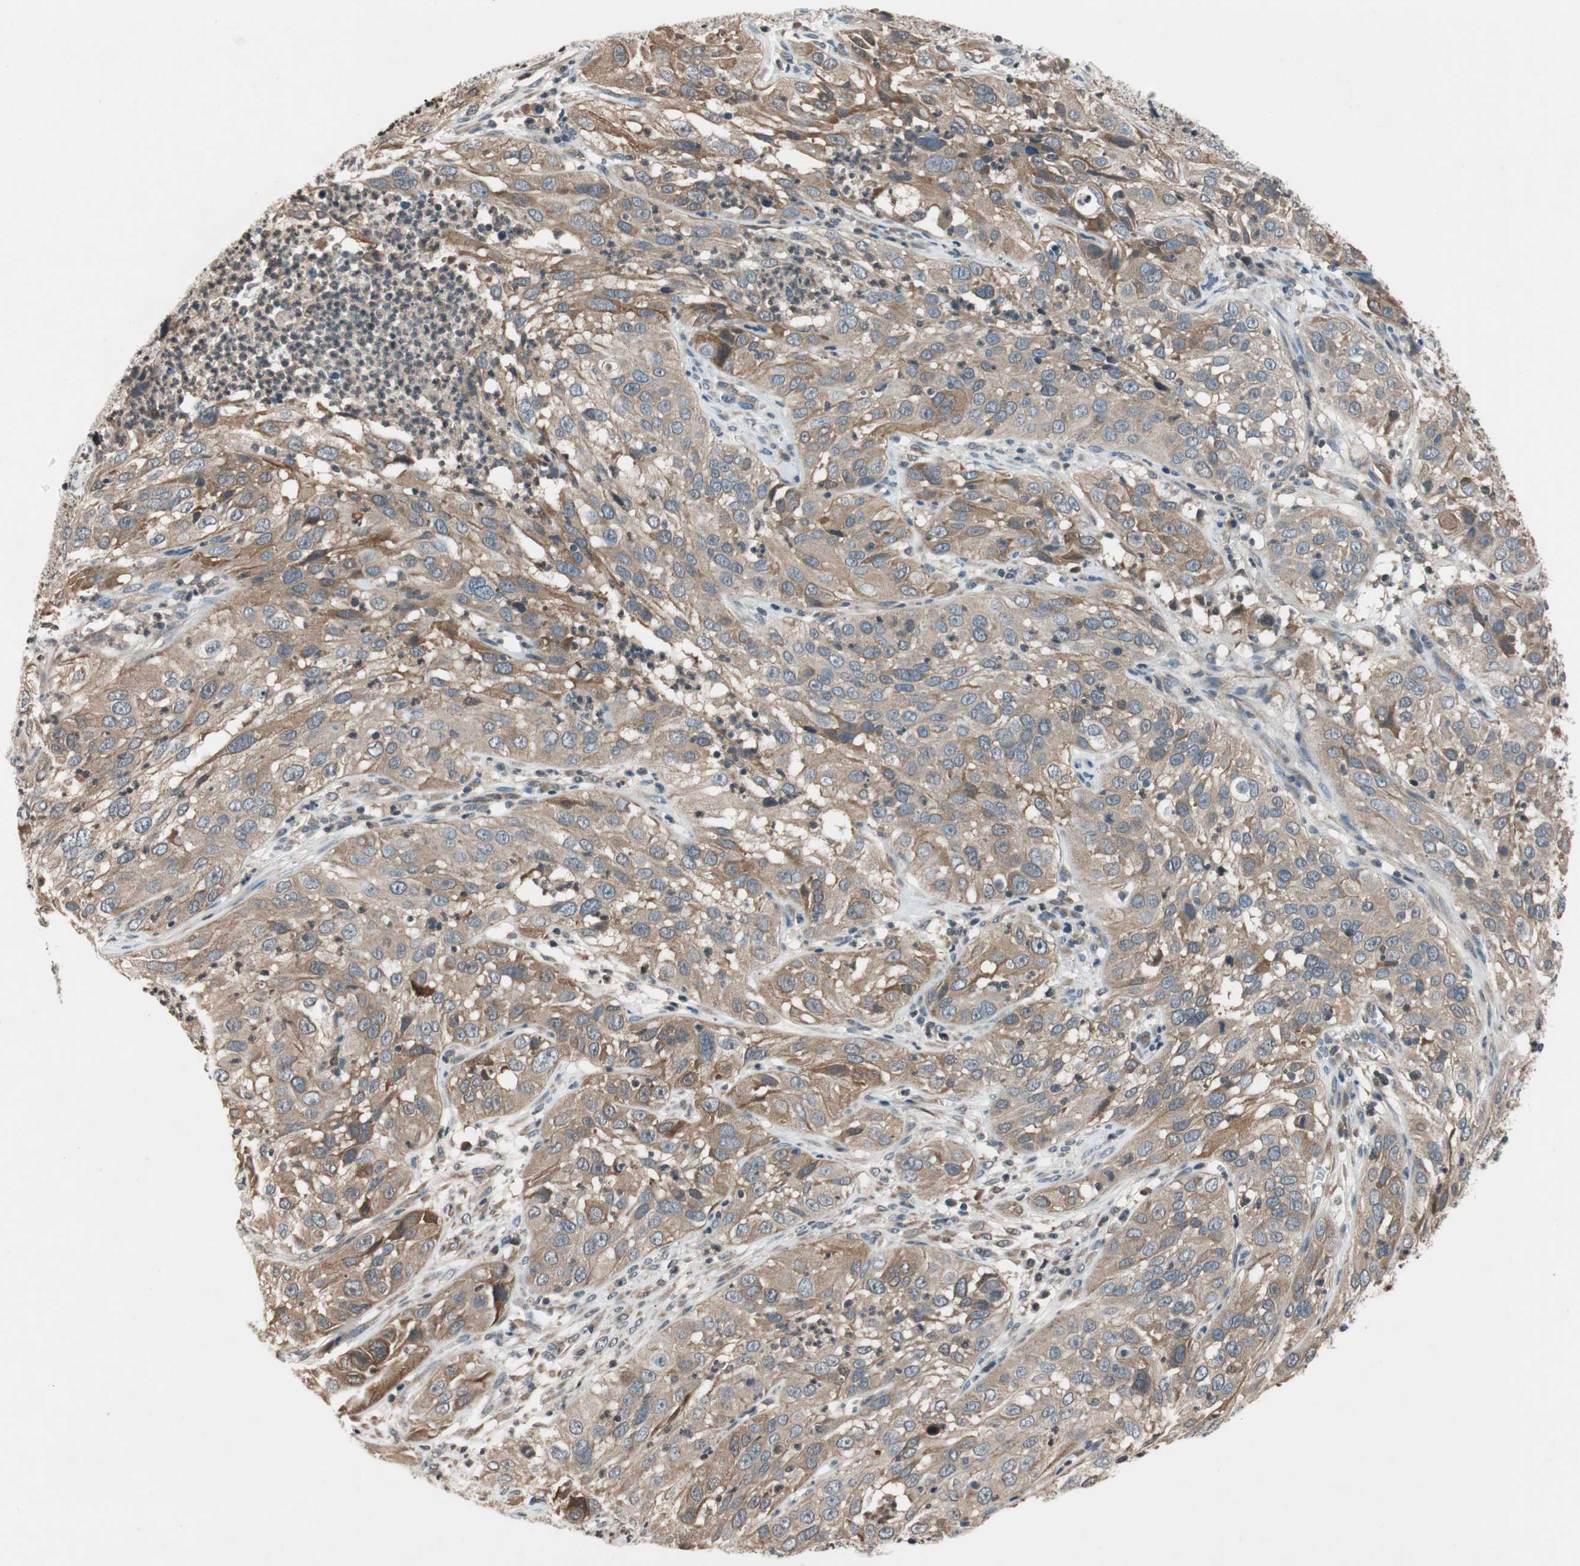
{"staining": {"intensity": "moderate", "quantity": ">75%", "location": "cytoplasmic/membranous"}, "tissue": "cervical cancer", "cell_type": "Tumor cells", "image_type": "cancer", "snomed": [{"axis": "morphology", "description": "Squamous cell carcinoma, NOS"}, {"axis": "topography", "description": "Cervix"}], "caption": "Squamous cell carcinoma (cervical) stained with DAB immunohistochemistry demonstrates medium levels of moderate cytoplasmic/membranous staining in approximately >75% of tumor cells. The protein of interest is stained brown, and the nuclei are stained in blue (DAB IHC with brightfield microscopy, high magnification).", "gene": "GCLM", "patient": {"sex": "female", "age": 32}}